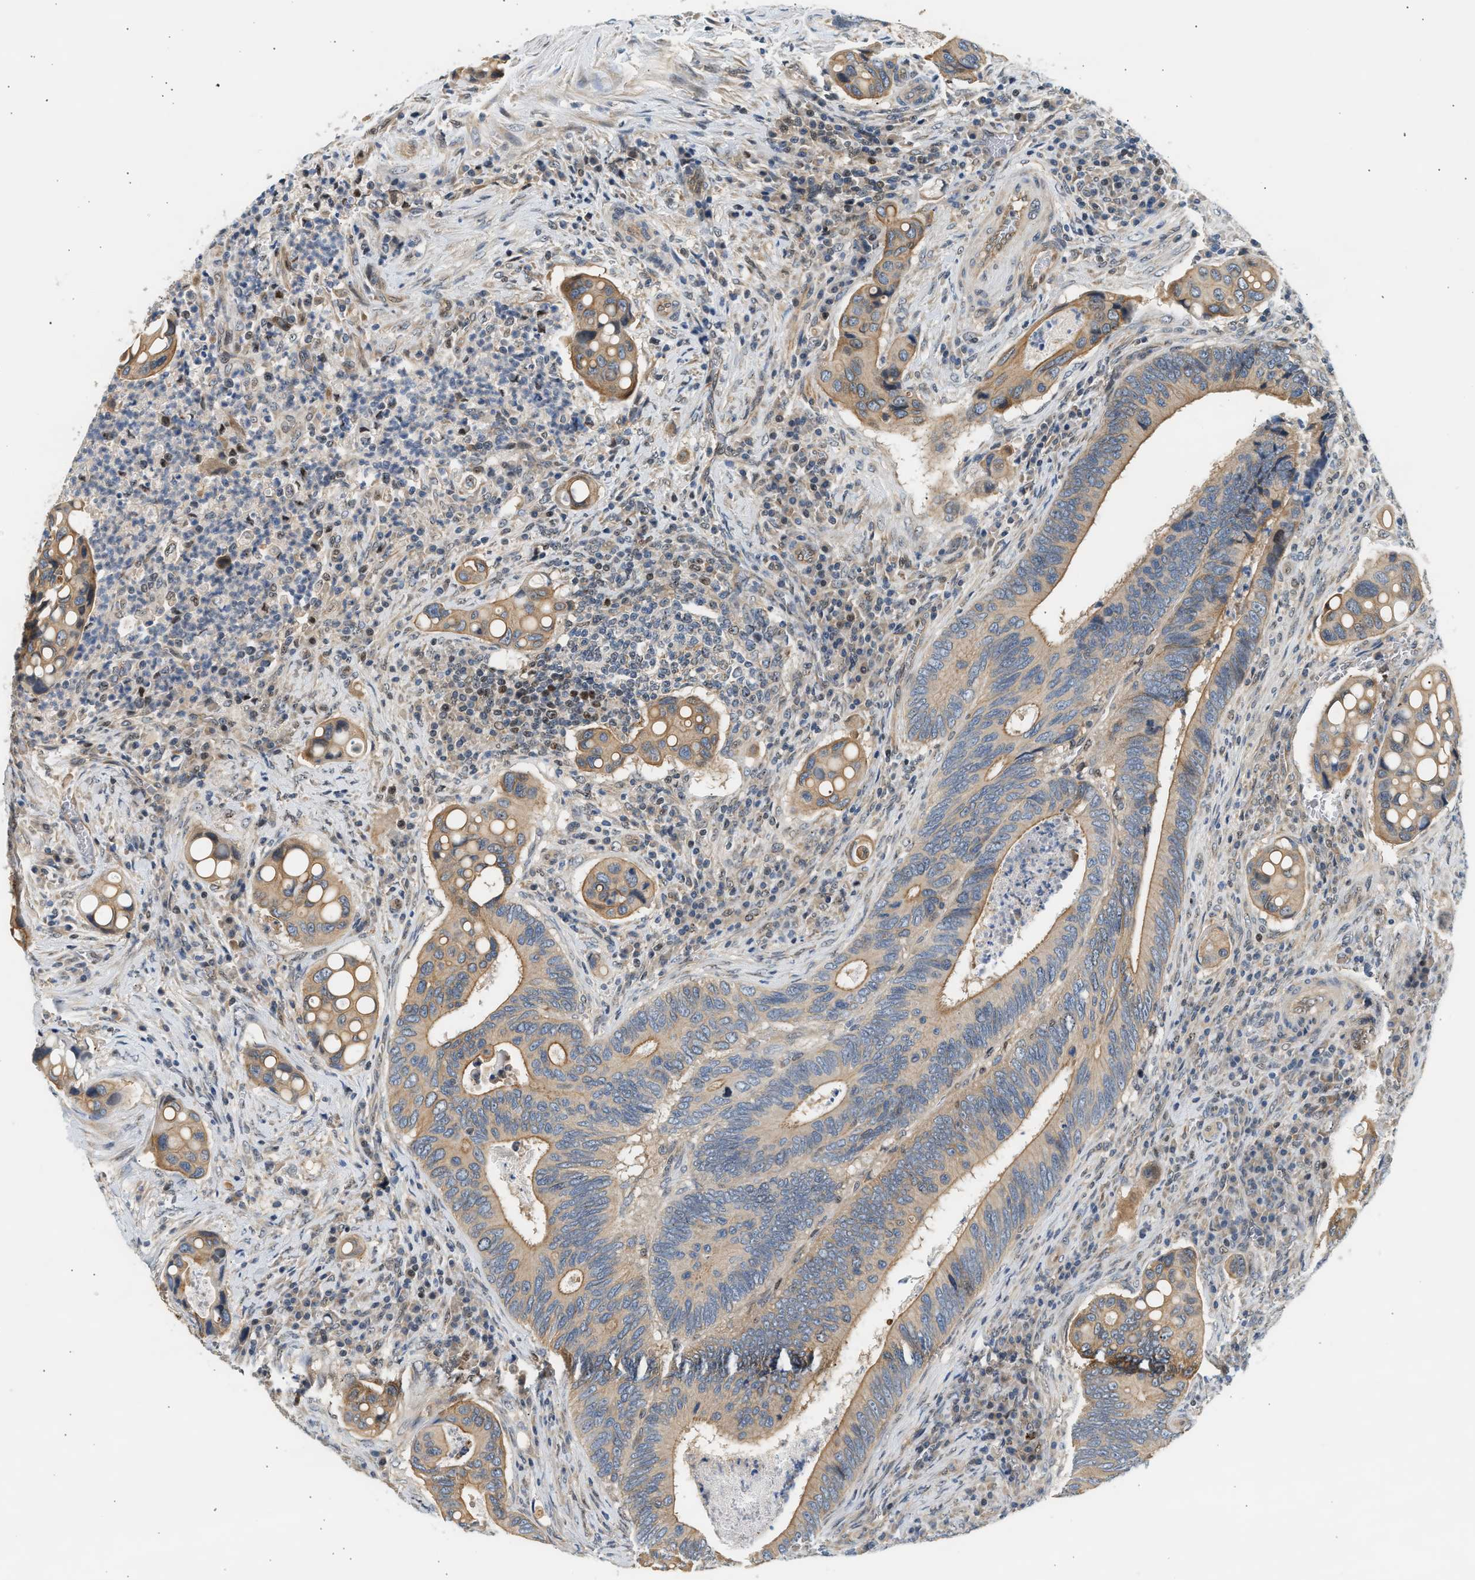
{"staining": {"intensity": "moderate", "quantity": ">75%", "location": "cytoplasmic/membranous"}, "tissue": "colorectal cancer", "cell_type": "Tumor cells", "image_type": "cancer", "snomed": [{"axis": "morphology", "description": "Inflammation, NOS"}, {"axis": "morphology", "description": "Adenocarcinoma, NOS"}, {"axis": "topography", "description": "Colon"}], "caption": "About >75% of tumor cells in human adenocarcinoma (colorectal) reveal moderate cytoplasmic/membranous protein expression as visualized by brown immunohistochemical staining.", "gene": "WDR31", "patient": {"sex": "male", "age": 72}}